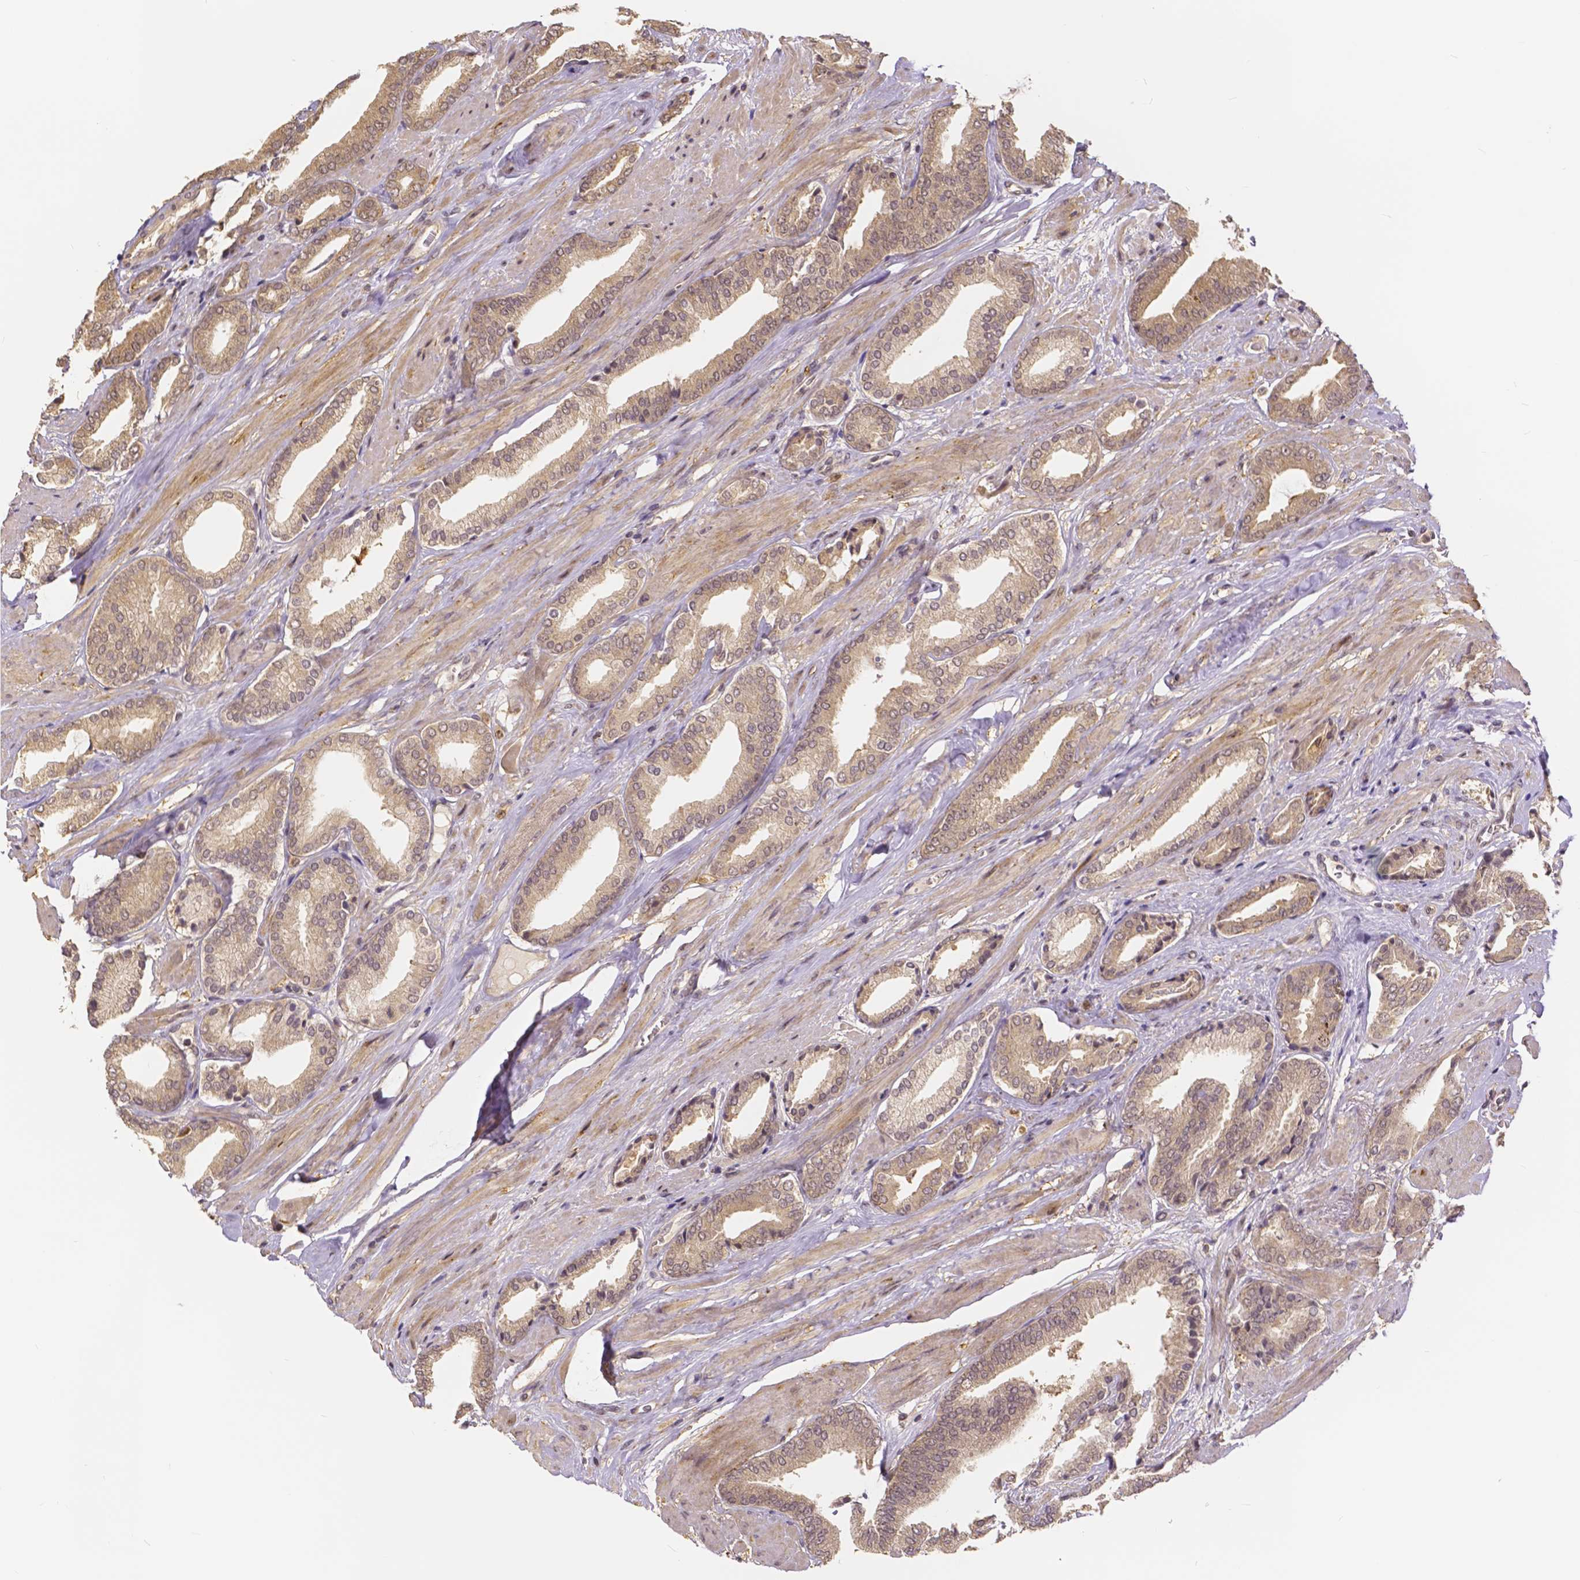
{"staining": {"intensity": "moderate", "quantity": ">75%", "location": "cytoplasmic/membranous"}, "tissue": "prostate cancer", "cell_type": "Tumor cells", "image_type": "cancer", "snomed": [{"axis": "morphology", "description": "Adenocarcinoma, High grade"}, {"axis": "topography", "description": "Prostate"}], "caption": "A high-resolution micrograph shows immunohistochemistry staining of prostate cancer, which exhibits moderate cytoplasmic/membranous positivity in about >75% of tumor cells.", "gene": "USP9X", "patient": {"sex": "male", "age": 56}}